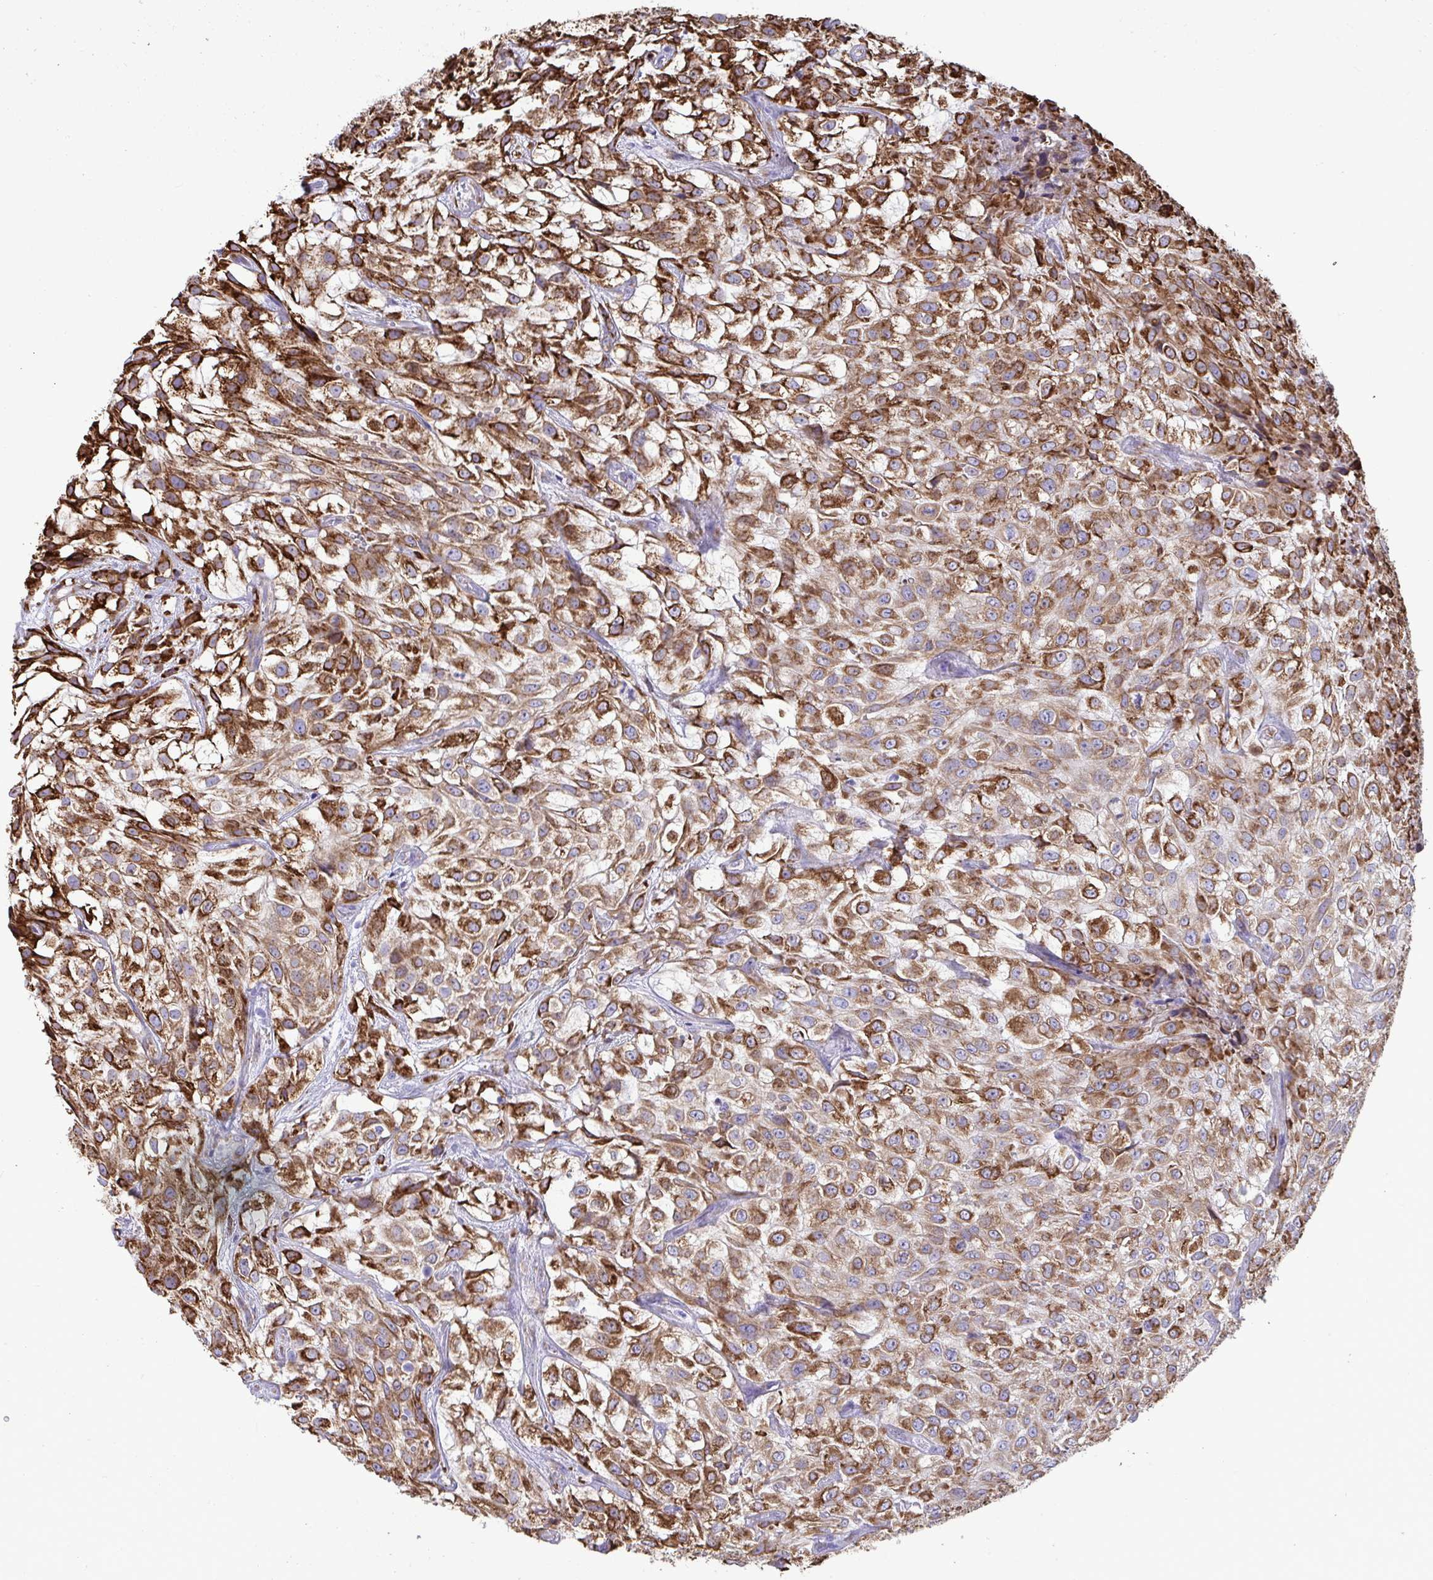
{"staining": {"intensity": "strong", "quantity": ">75%", "location": "cytoplasmic/membranous"}, "tissue": "urothelial cancer", "cell_type": "Tumor cells", "image_type": "cancer", "snomed": [{"axis": "morphology", "description": "Urothelial carcinoma, High grade"}, {"axis": "topography", "description": "Urinary bladder"}], "caption": "Protein expression by immunohistochemistry (IHC) demonstrates strong cytoplasmic/membranous expression in about >75% of tumor cells in urothelial cancer.", "gene": "ASPH", "patient": {"sex": "male", "age": 56}}